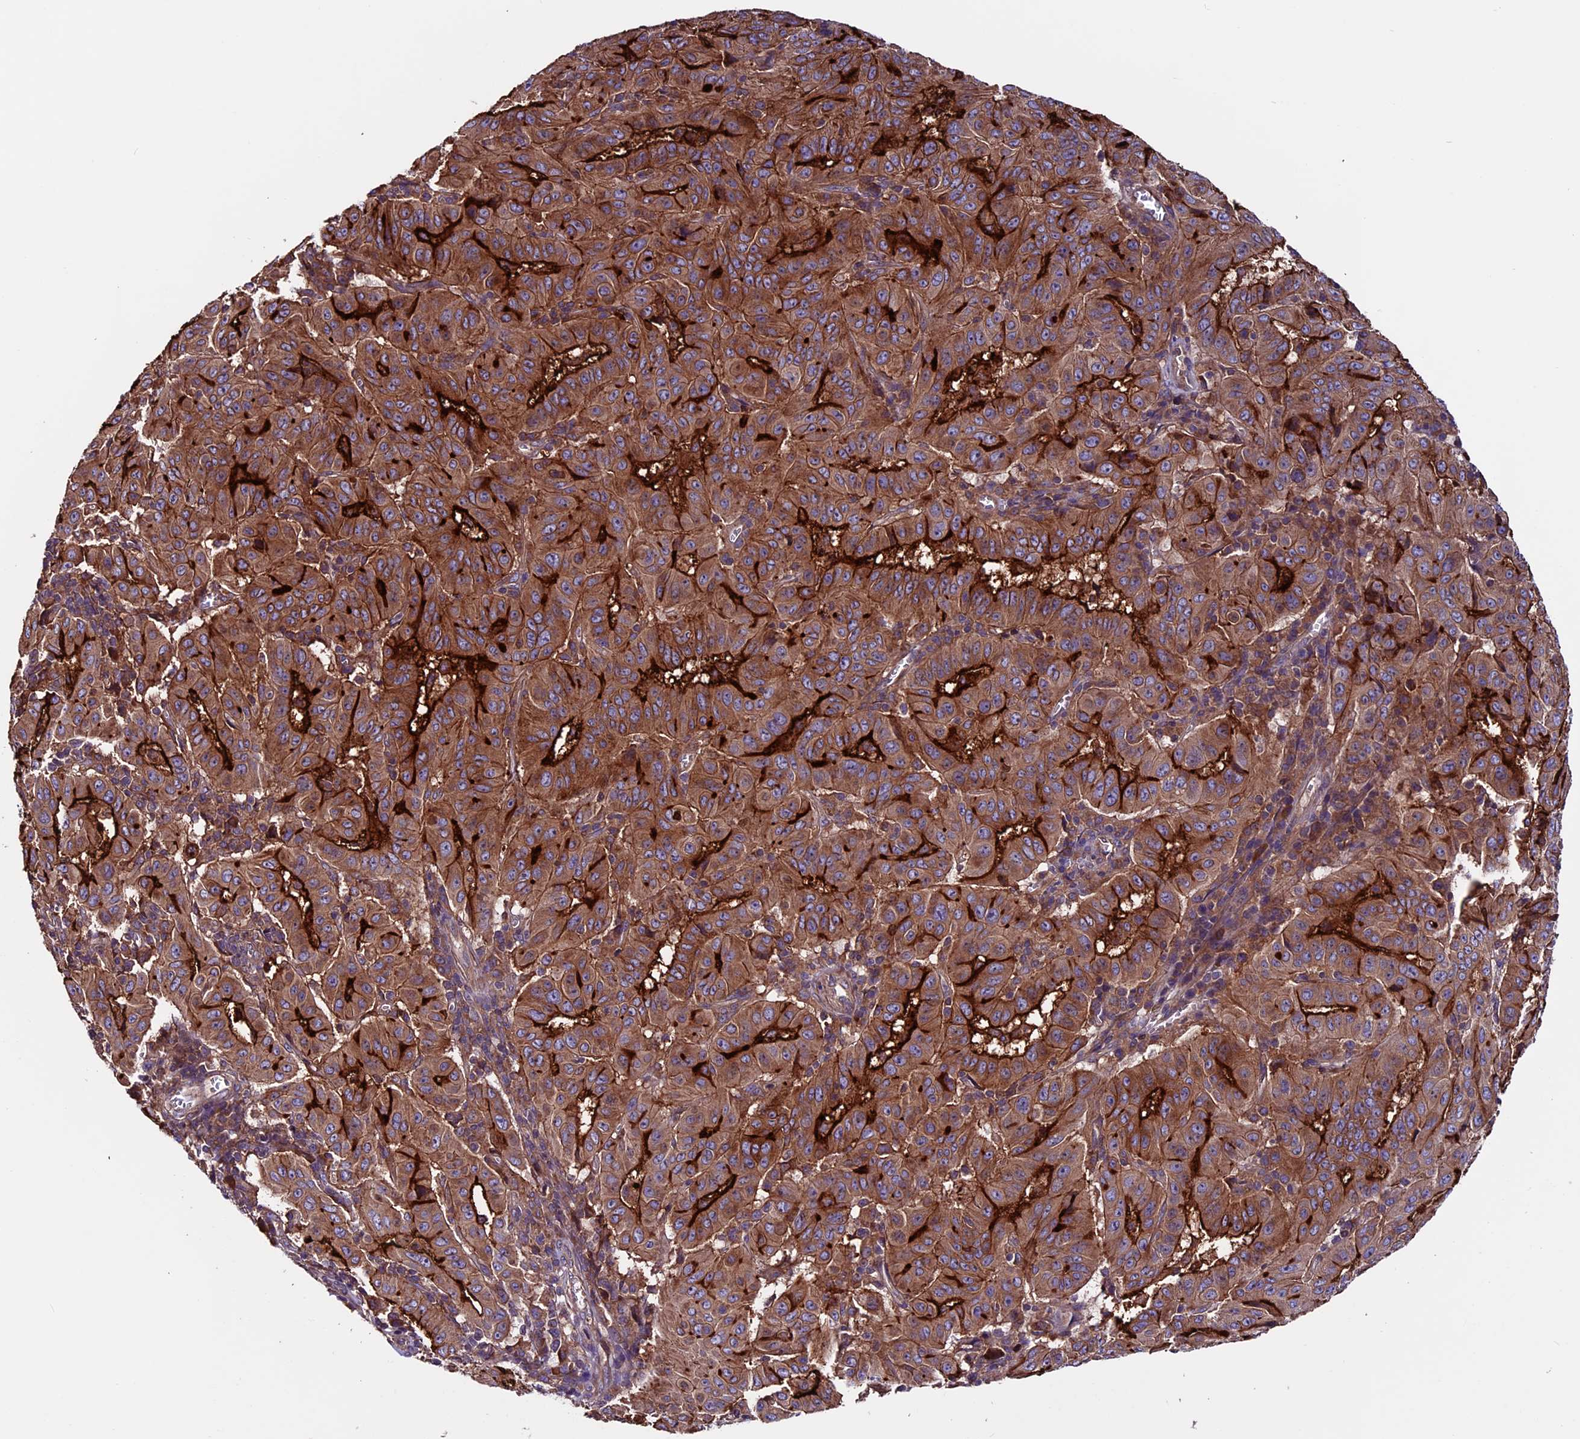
{"staining": {"intensity": "strong", "quantity": "25%-75%", "location": "cytoplasmic/membranous"}, "tissue": "pancreatic cancer", "cell_type": "Tumor cells", "image_type": "cancer", "snomed": [{"axis": "morphology", "description": "Adenocarcinoma, NOS"}, {"axis": "topography", "description": "Pancreas"}], "caption": "Immunohistochemistry (IHC) of human pancreatic adenocarcinoma reveals high levels of strong cytoplasmic/membranous staining in approximately 25%-75% of tumor cells.", "gene": "ZNF598", "patient": {"sex": "male", "age": 63}}